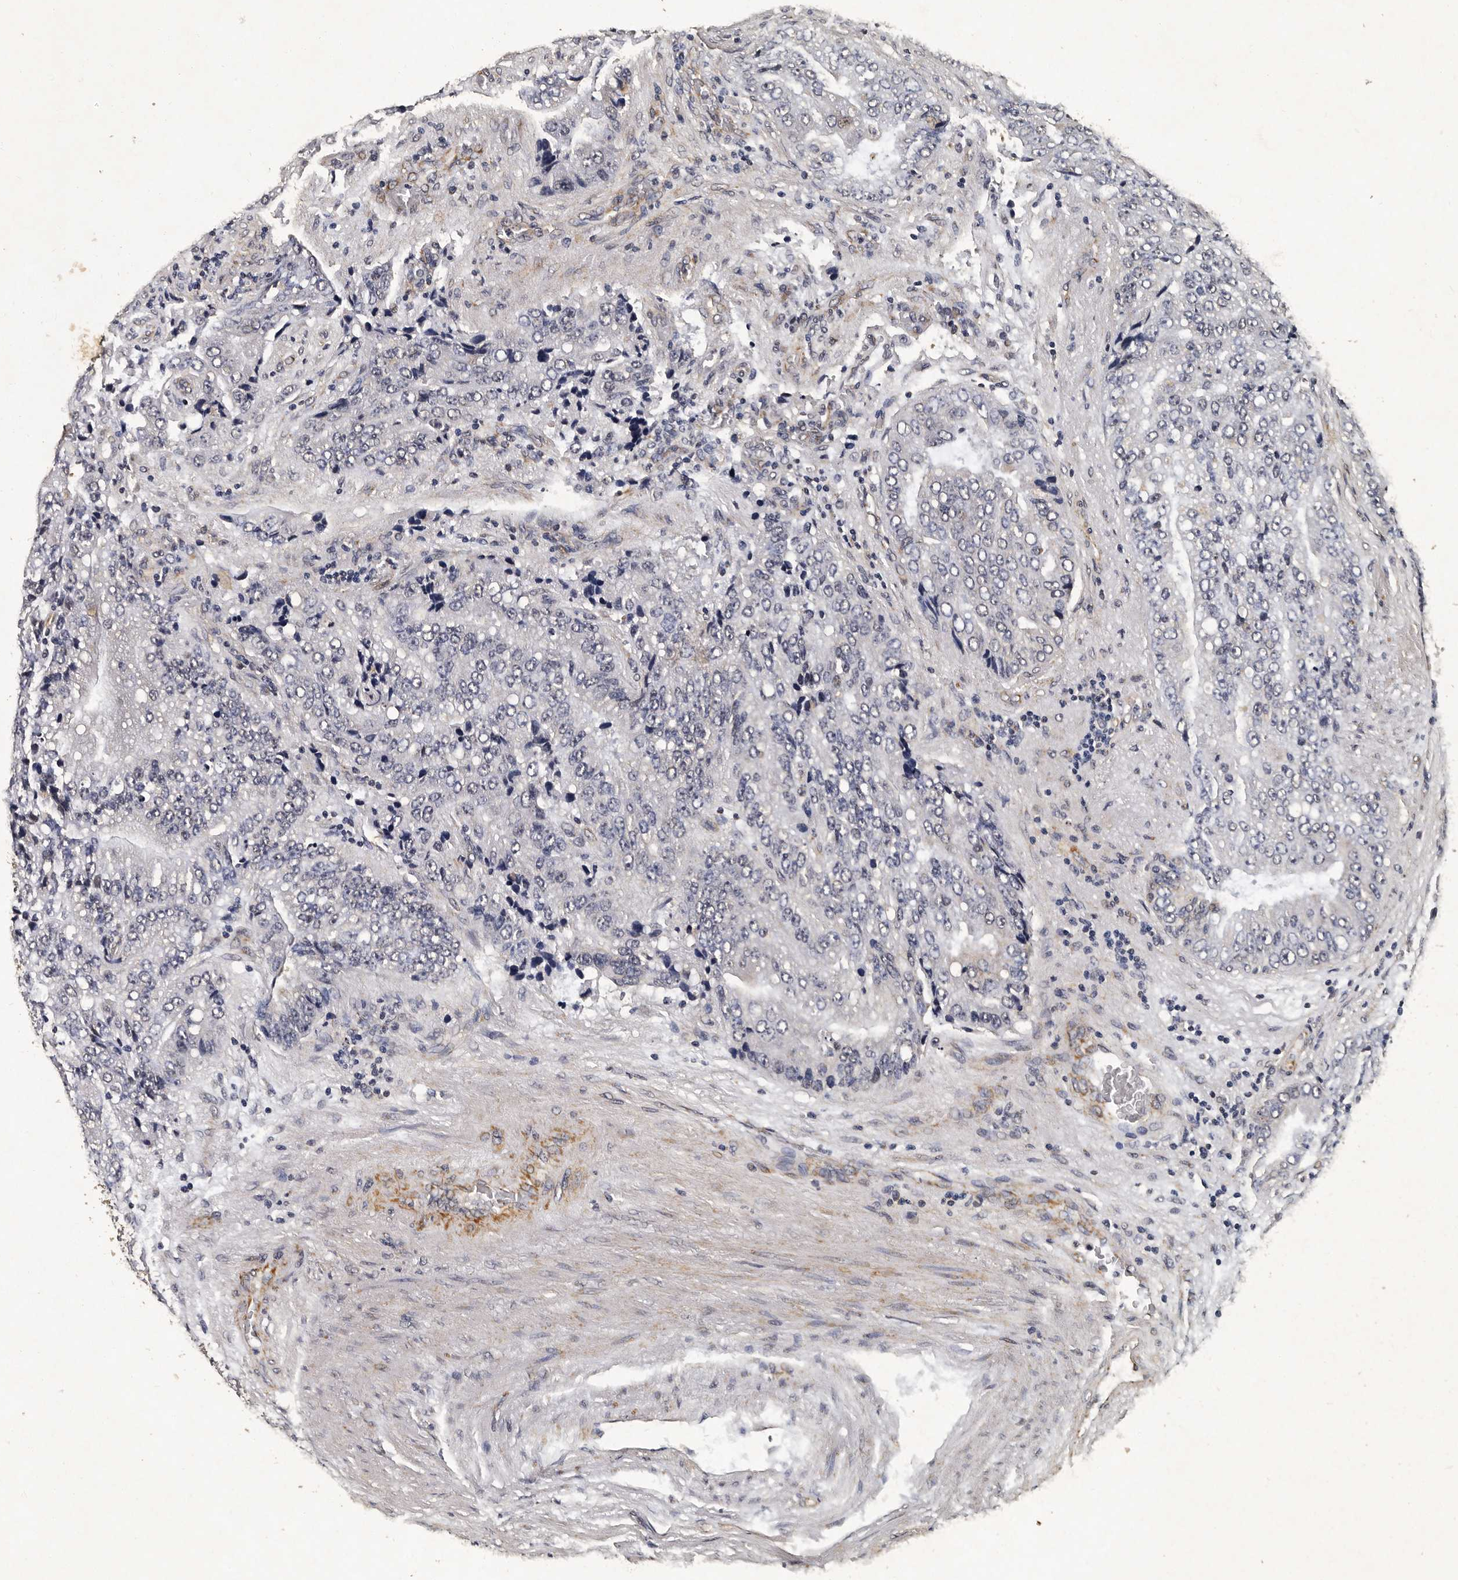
{"staining": {"intensity": "negative", "quantity": "none", "location": "none"}, "tissue": "prostate cancer", "cell_type": "Tumor cells", "image_type": "cancer", "snomed": [{"axis": "morphology", "description": "Adenocarcinoma, High grade"}, {"axis": "topography", "description": "Prostate"}], "caption": "Photomicrograph shows no protein positivity in tumor cells of prostate cancer (adenocarcinoma (high-grade)) tissue. (DAB immunohistochemistry, high magnification).", "gene": "CPNE3", "patient": {"sex": "male", "age": 70}}